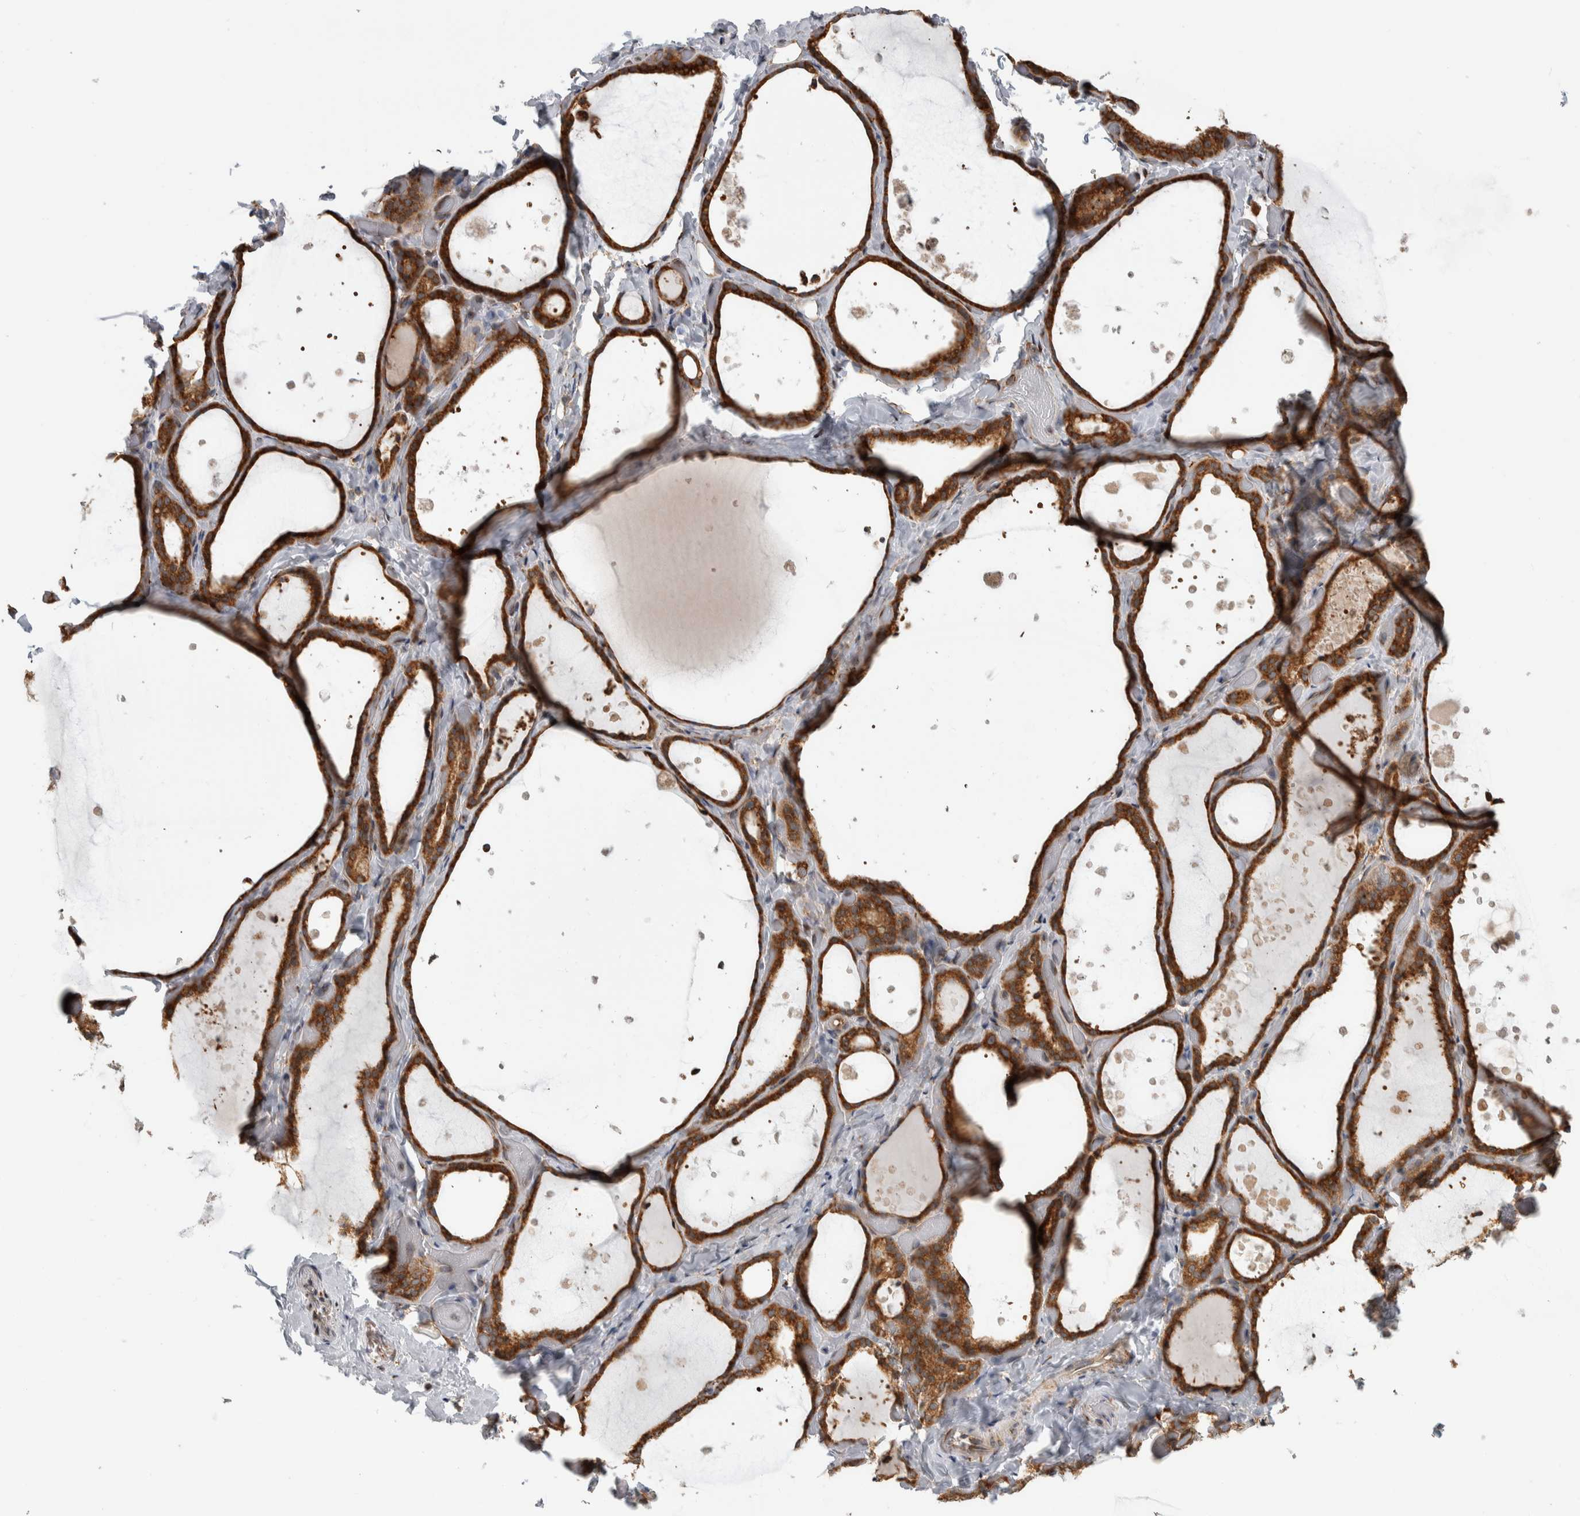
{"staining": {"intensity": "strong", "quantity": ">75%", "location": "cytoplasmic/membranous"}, "tissue": "thyroid gland", "cell_type": "Glandular cells", "image_type": "normal", "snomed": [{"axis": "morphology", "description": "Normal tissue, NOS"}, {"axis": "topography", "description": "Thyroid gland"}], "caption": "A high-resolution micrograph shows immunohistochemistry staining of benign thyroid gland, which displays strong cytoplasmic/membranous positivity in approximately >75% of glandular cells.", "gene": "EIF3H", "patient": {"sex": "female", "age": 44}}